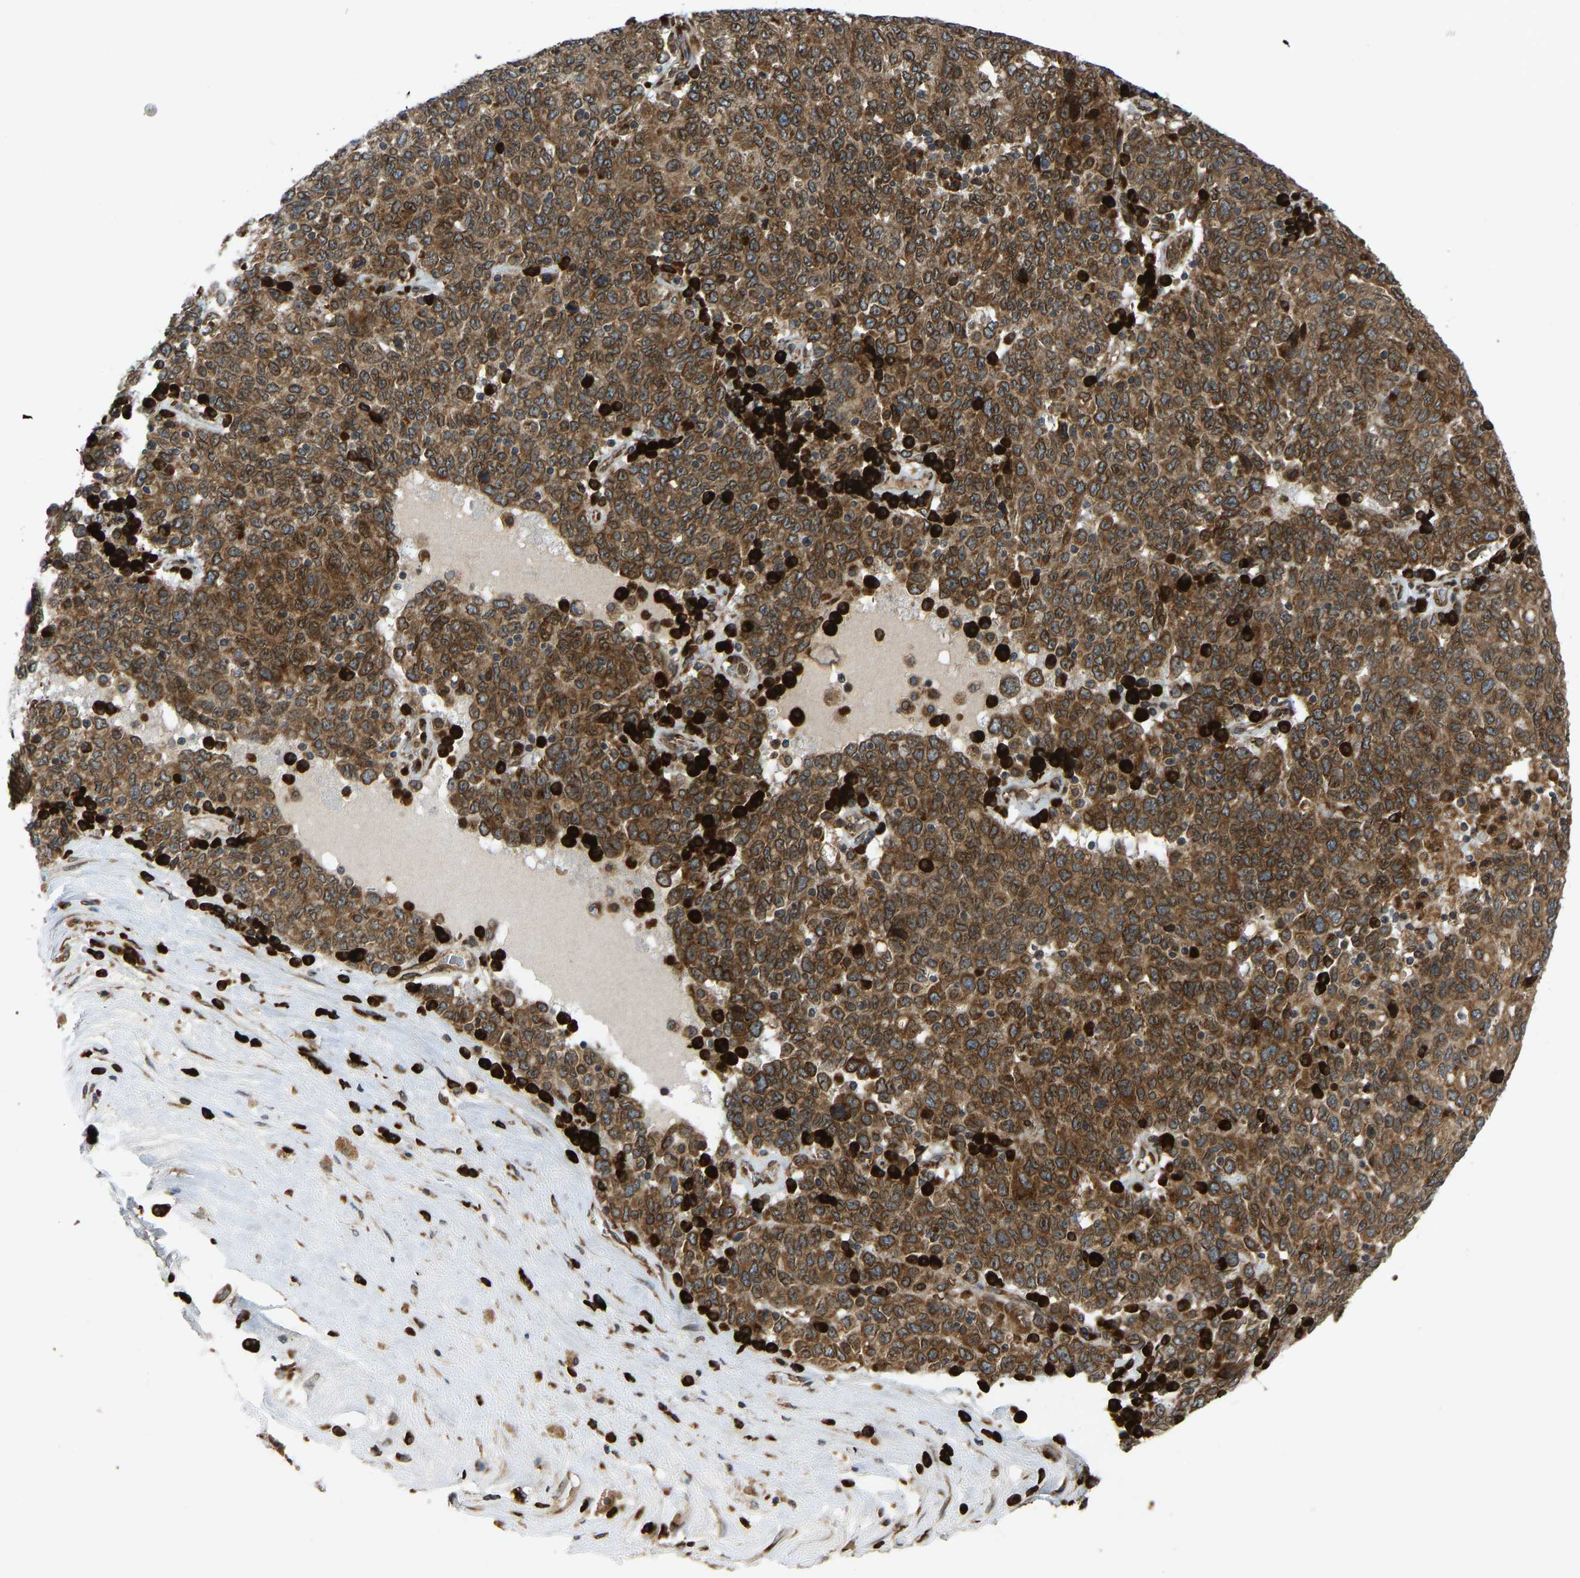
{"staining": {"intensity": "strong", "quantity": ">75%", "location": "cytoplasmic/membranous"}, "tissue": "ovarian cancer", "cell_type": "Tumor cells", "image_type": "cancer", "snomed": [{"axis": "morphology", "description": "Carcinoma, endometroid"}, {"axis": "topography", "description": "Ovary"}], "caption": "A brown stain highlights strong cytoplasmic/membranous positivity of a protein in human ovarian cancer (endometroid carcinoma) tumor cells.", "gene": "RPN2", "patient": {"sex": "female", "age": 62}}